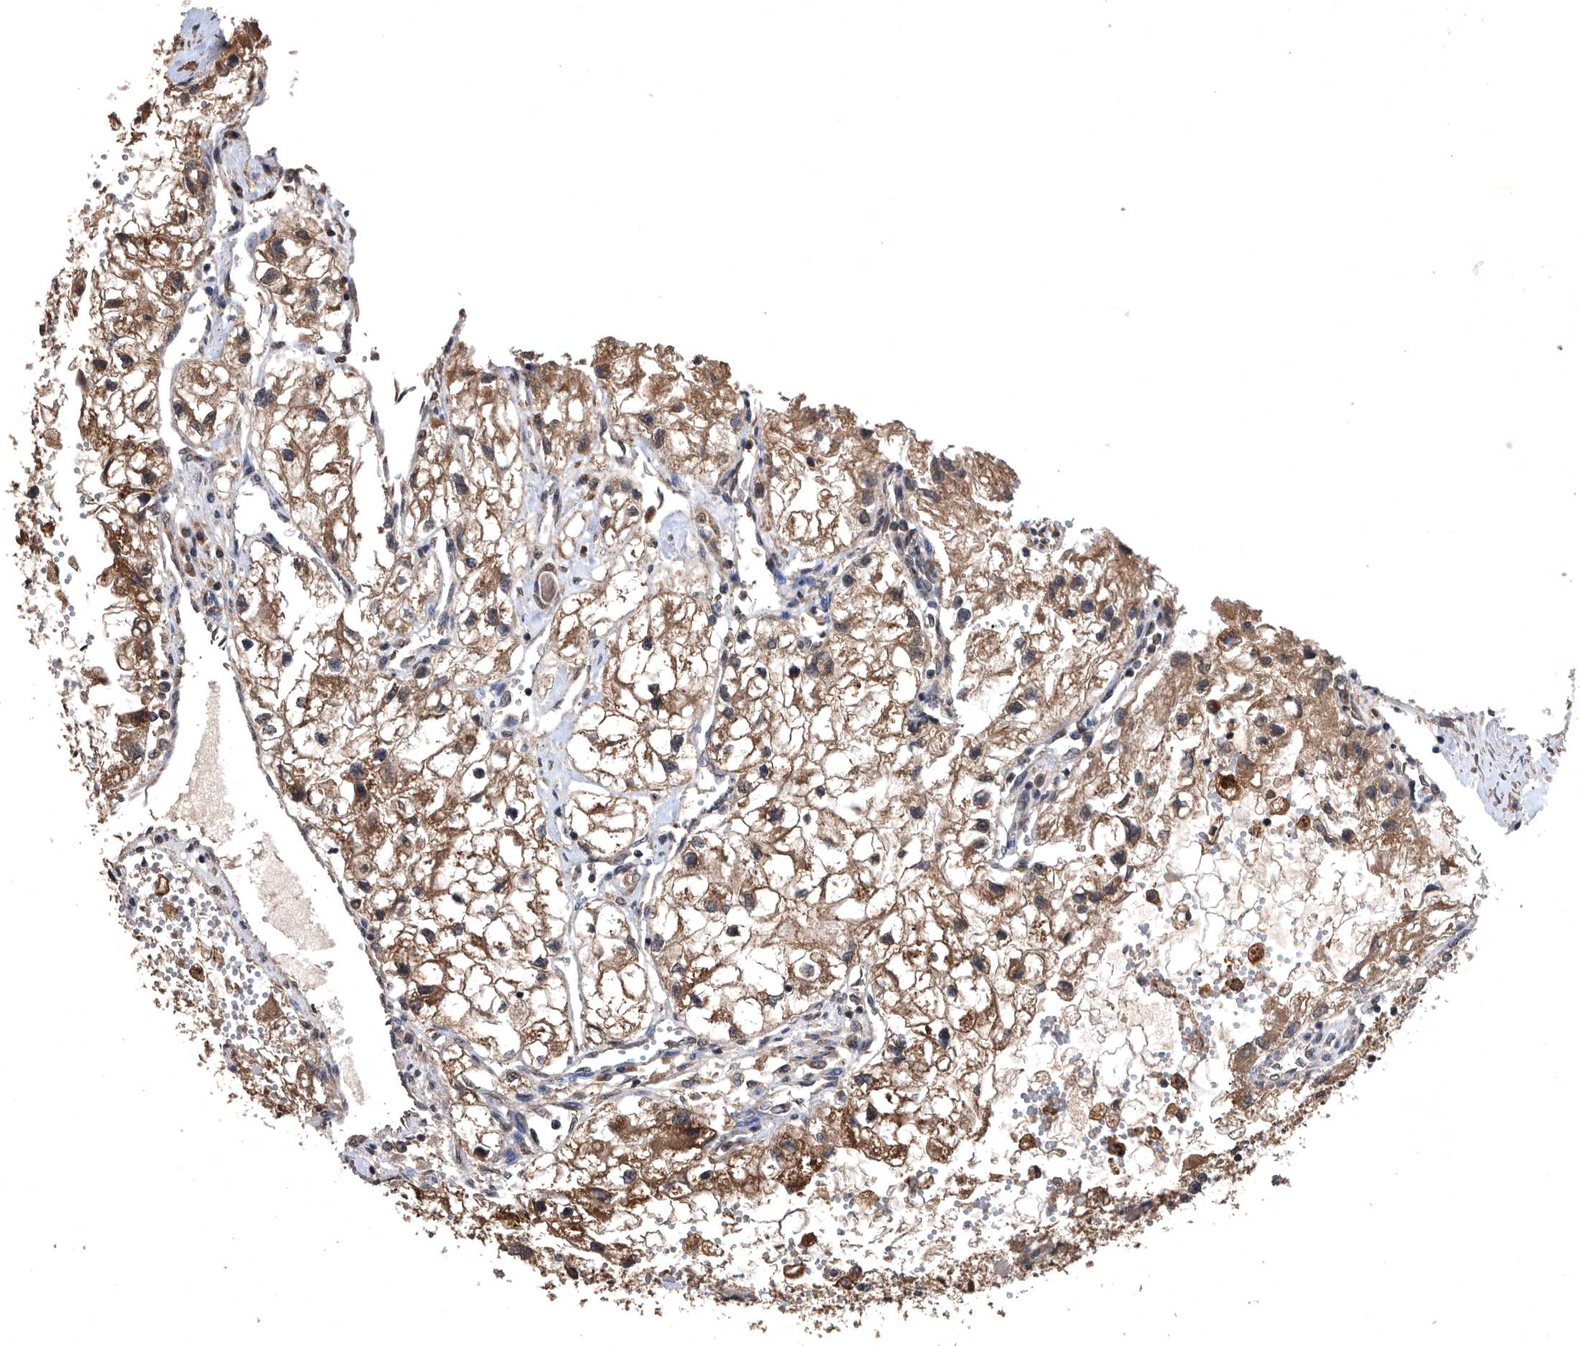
{"staining": {"intensity": "strong", "quantity": ">75%", "location": "cytoplasmic/membranous"}, "tissue": "renal cancer", "cell_type": "Tumor cells", "image_type": "cancer", "snomed": [{"axis": "morphology", "description": "Adenocarcinoma, NOS"}, {"axis": "topography", "description": "Kidney"}], "caption": "Brown immunohistochemical staining in human adenocarcinoma (renal) exhibits strong cytoplasmic/membranous positivity in approximately >75% of tumor cells.", "gene": "NRBP1", "patient": {"sex": "female", "age": 70}}